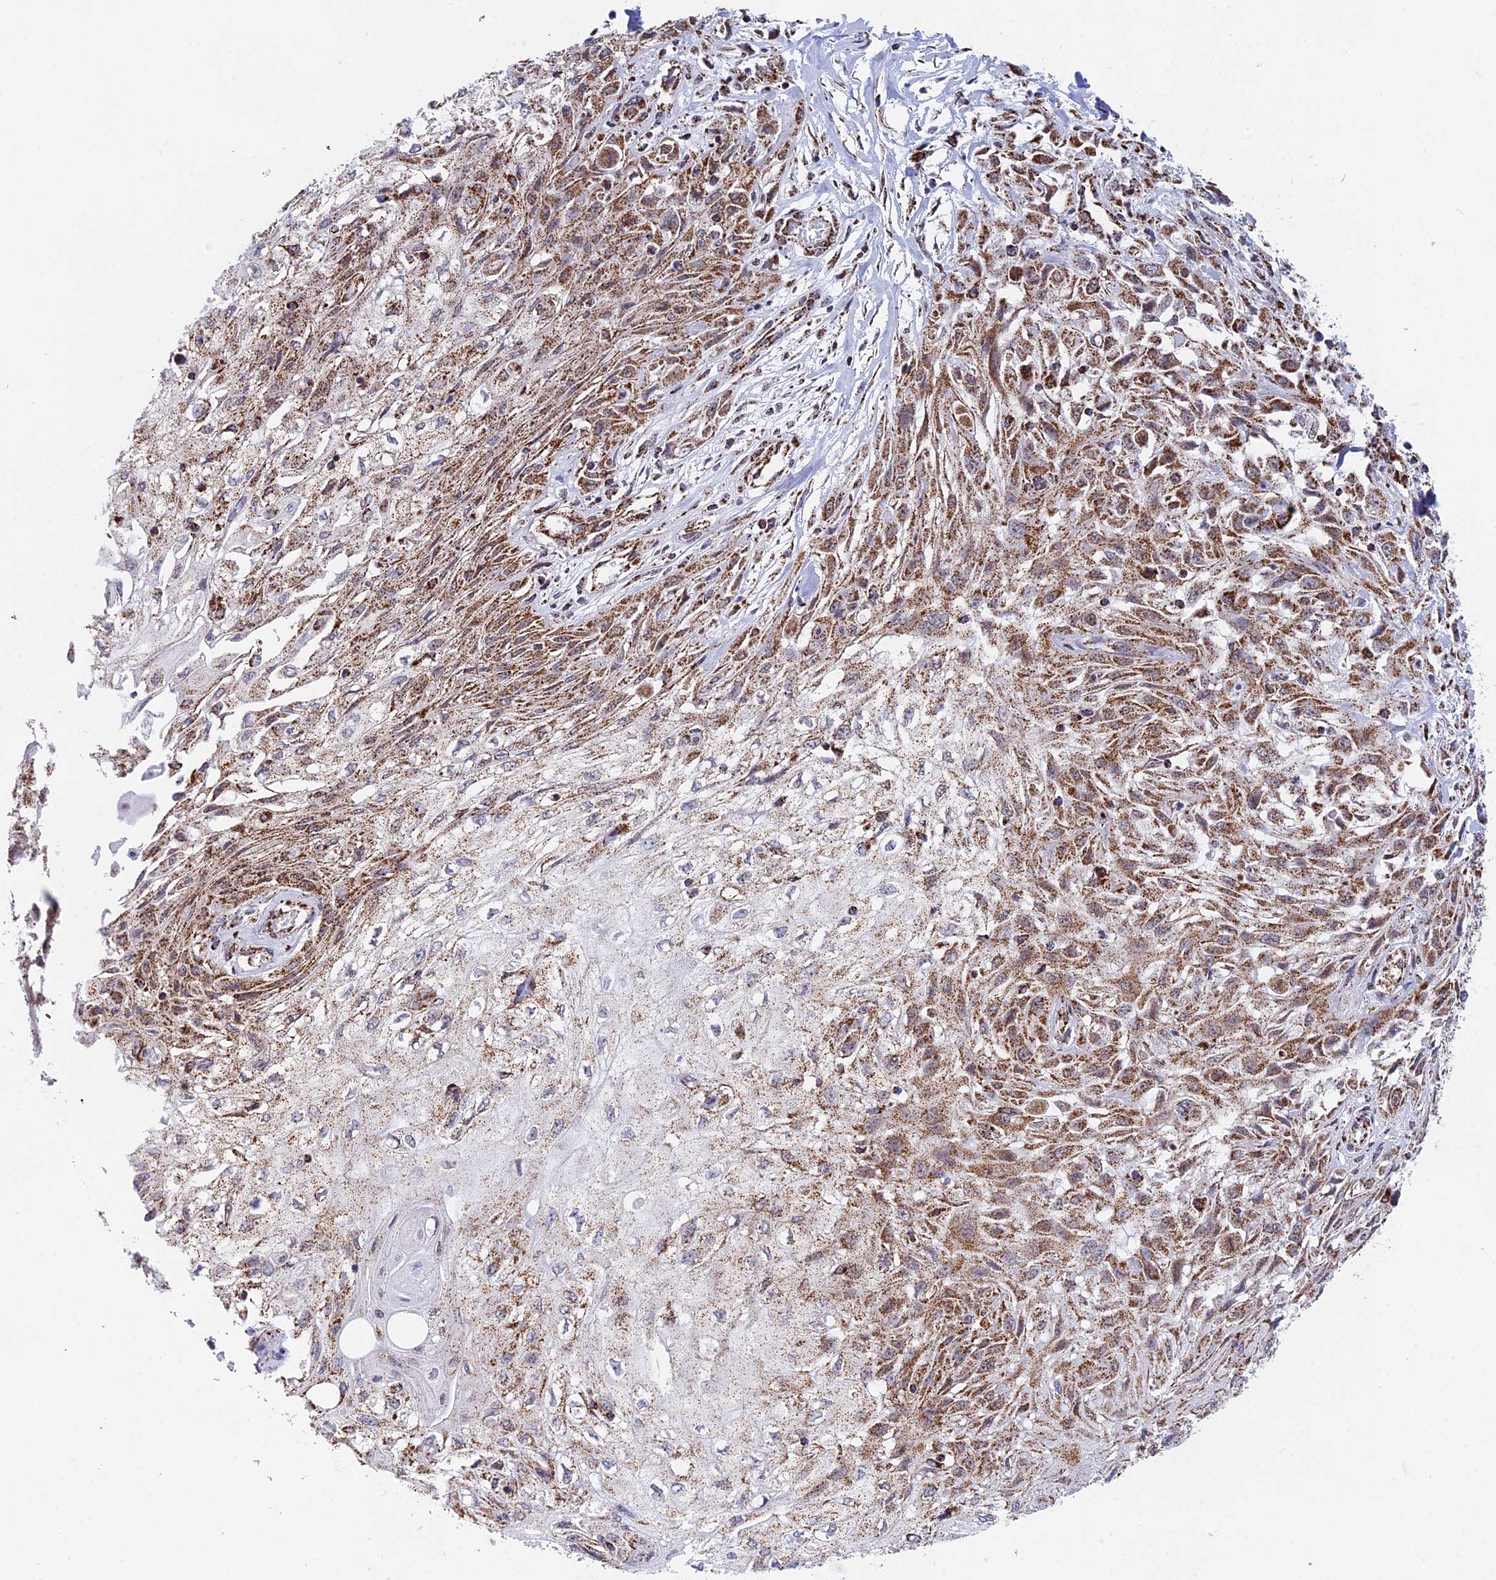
{"staining": {"intensity": "moderate", "quantity": ">75%", "location": "cytoplasmic/membranous"}, "tissue": "skin cancer", "cell_type": "Tumor cells", "image_type": "cancer", "snomed": [{"axis": "morphology", "description": "Squamous cell carcinoma, NOS"}, {"axis": "morphology", "description": "Squamous cell carcinoma, metastatic, NOS"}, {"axis": "topography", "description": "Skin"}, {"axis": "topography", "description": "Lymph node"}], "caption": "The immunohistochemical stain highlights moderate cytoplasmic/membranous positivity in tumor cells of skin cancer tissue.", "gene": "CDC16", "patient": {"sex": "male", "age": 75}}